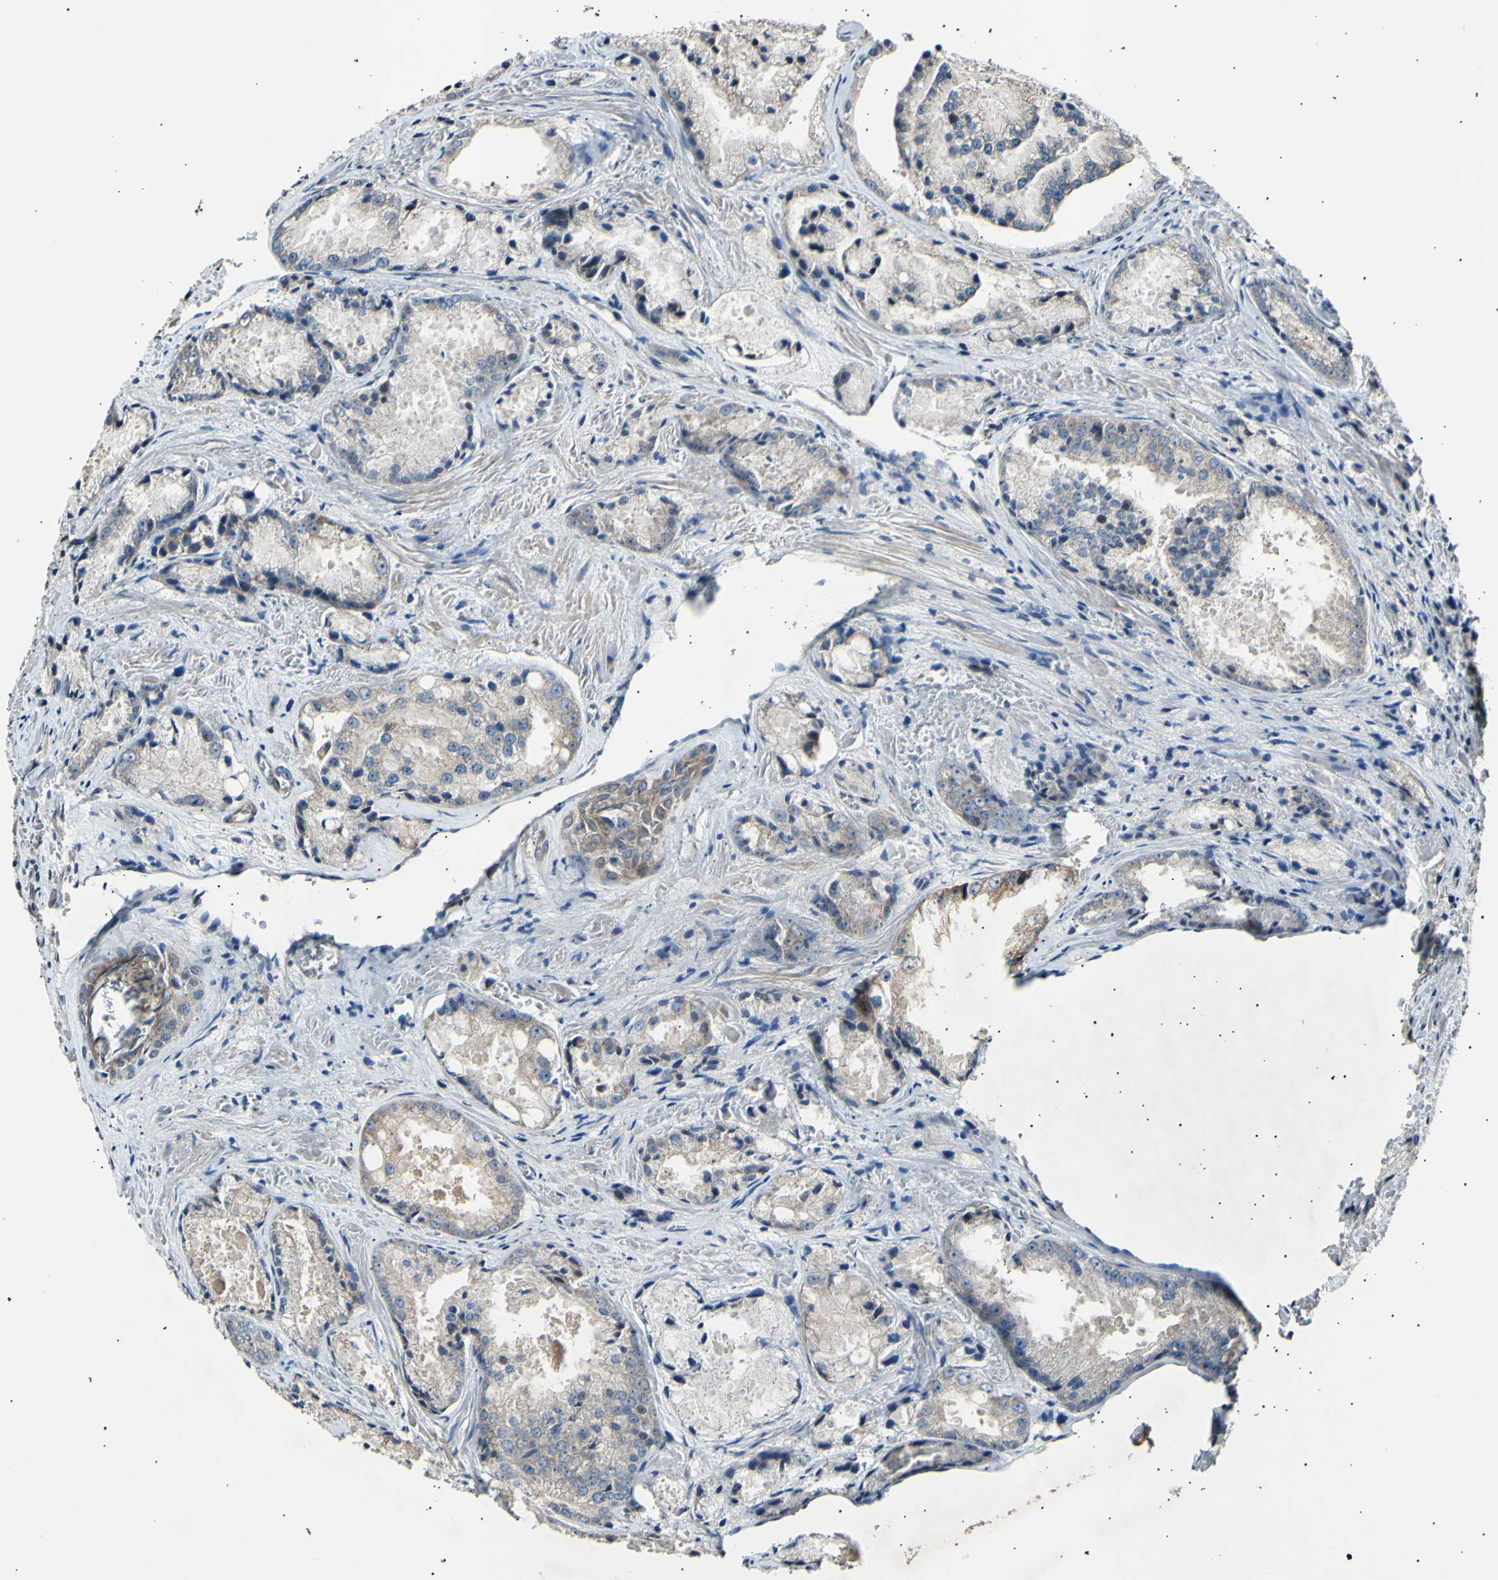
{"staining": {"intensity": "weak", "quantity": ">75%", "location": "cytoplasmic/membranous"}, "tissue": "prostate cancer", "cell_type": "Tumor cells", "image_type": "cancer", "snomed": [{"axis": "morphology", "description": "Adenocarcinoma, Low grade"}, {"axis": "topography", "description": "Prostate"}], "caption": "The immunohistochemical stain labels weak cytoplasmic/membranous expression in tumor cells of low-grade adenocarcinoma (prostate) tissue. (brown staining indicates protein expression, while blue staining denotes nuclei).", "gene": "ITGA6", "patient": {"sex": "male", "age": 64}}